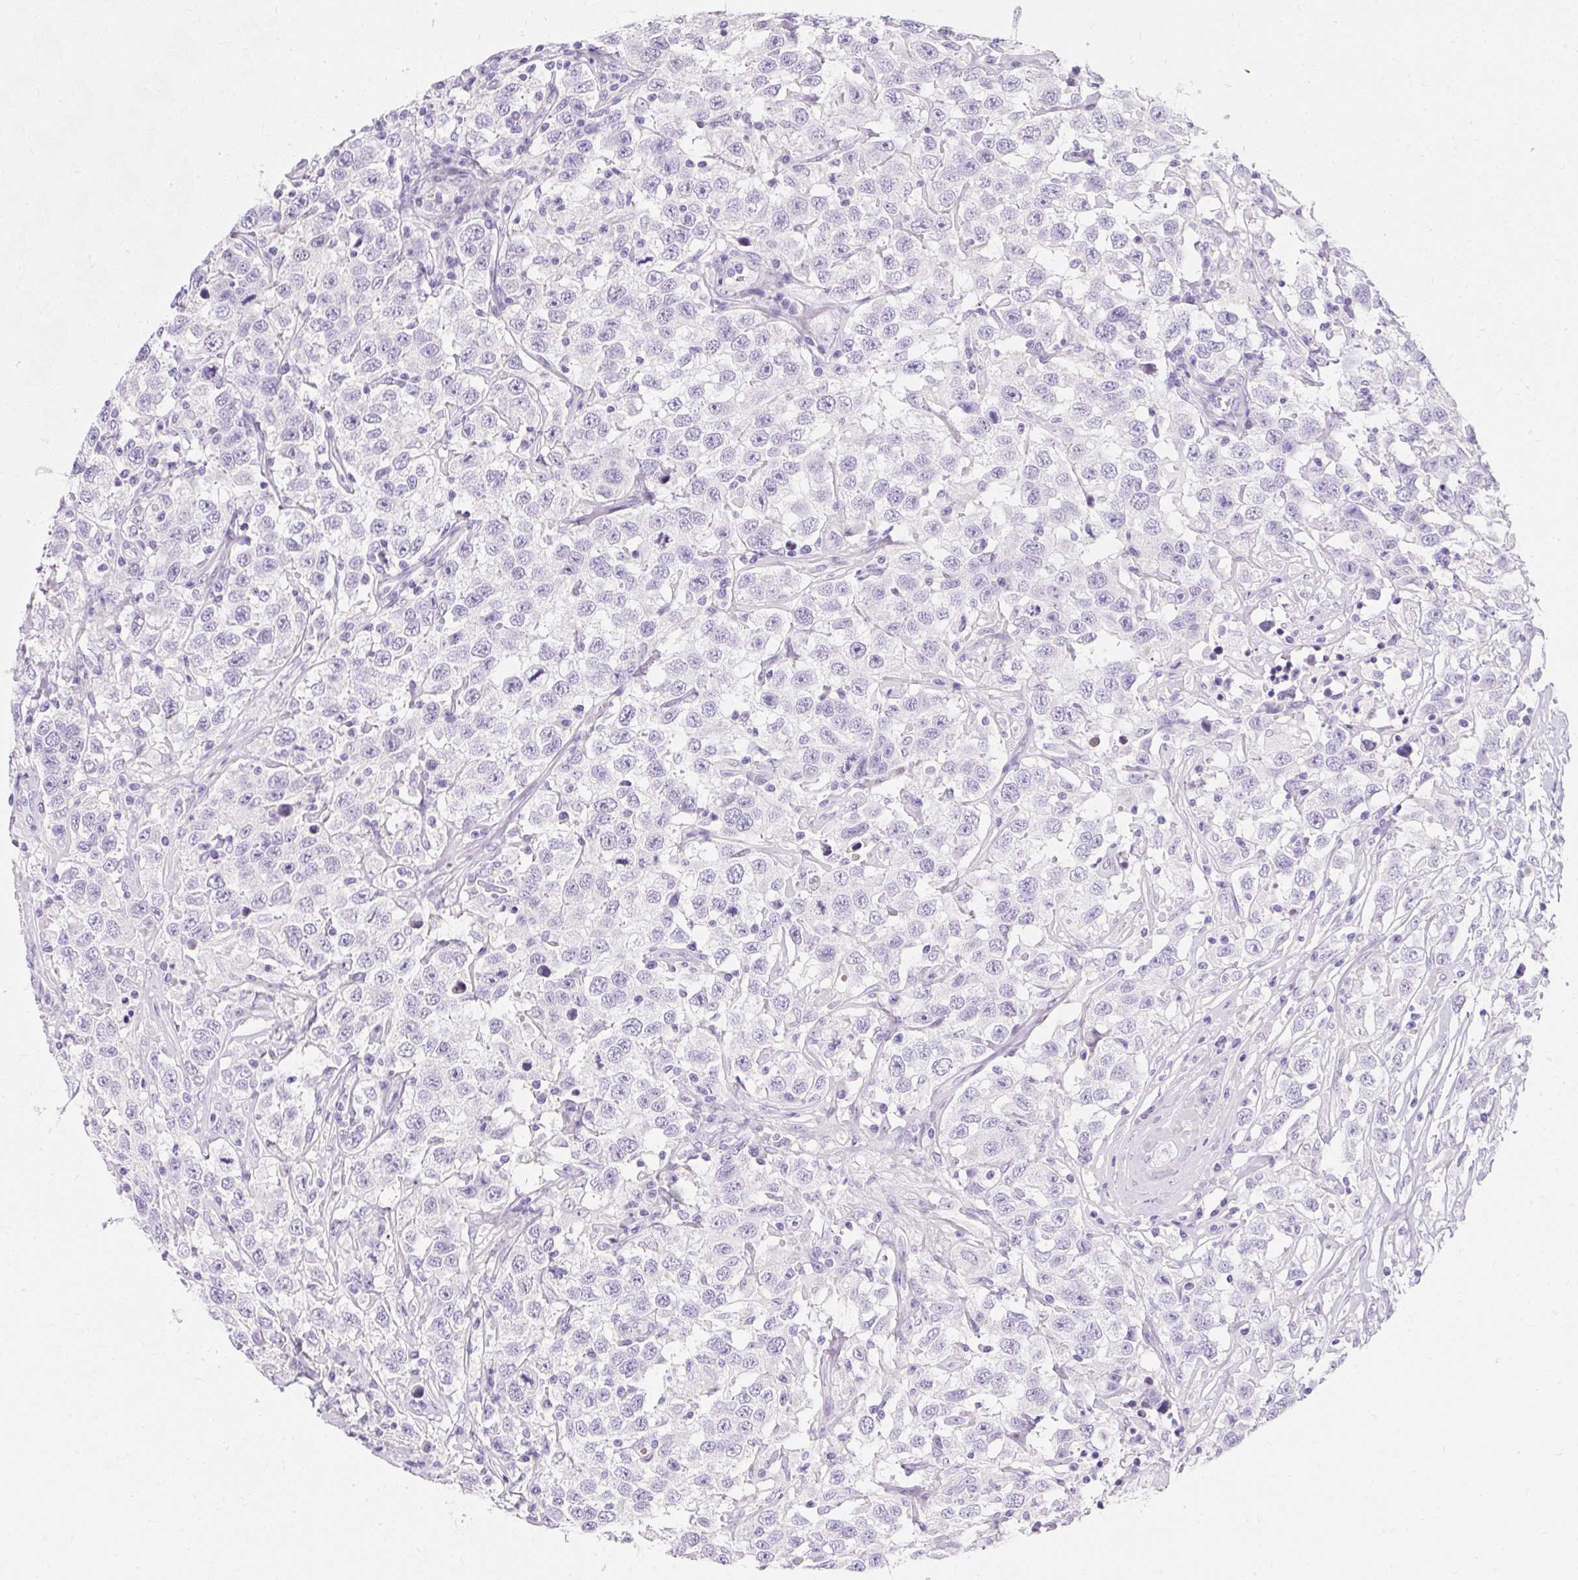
{"staining": {"intensity": "negative", "quantity": "none", "location": "none"}, "tissue": "testis cancer", "cell_type": "Tumor cells", "image_type": "cancer", "snomed": [{"axis": "morphology", "description": "Seminoma, NOS"}, {"axis": "topography", "description": "Testis"}], "caption": "An image of human seminoma (testis) is negative for staining in tumor cells.", "gene": "DTX4", "patient": {"sex": "male", "age": 41}}